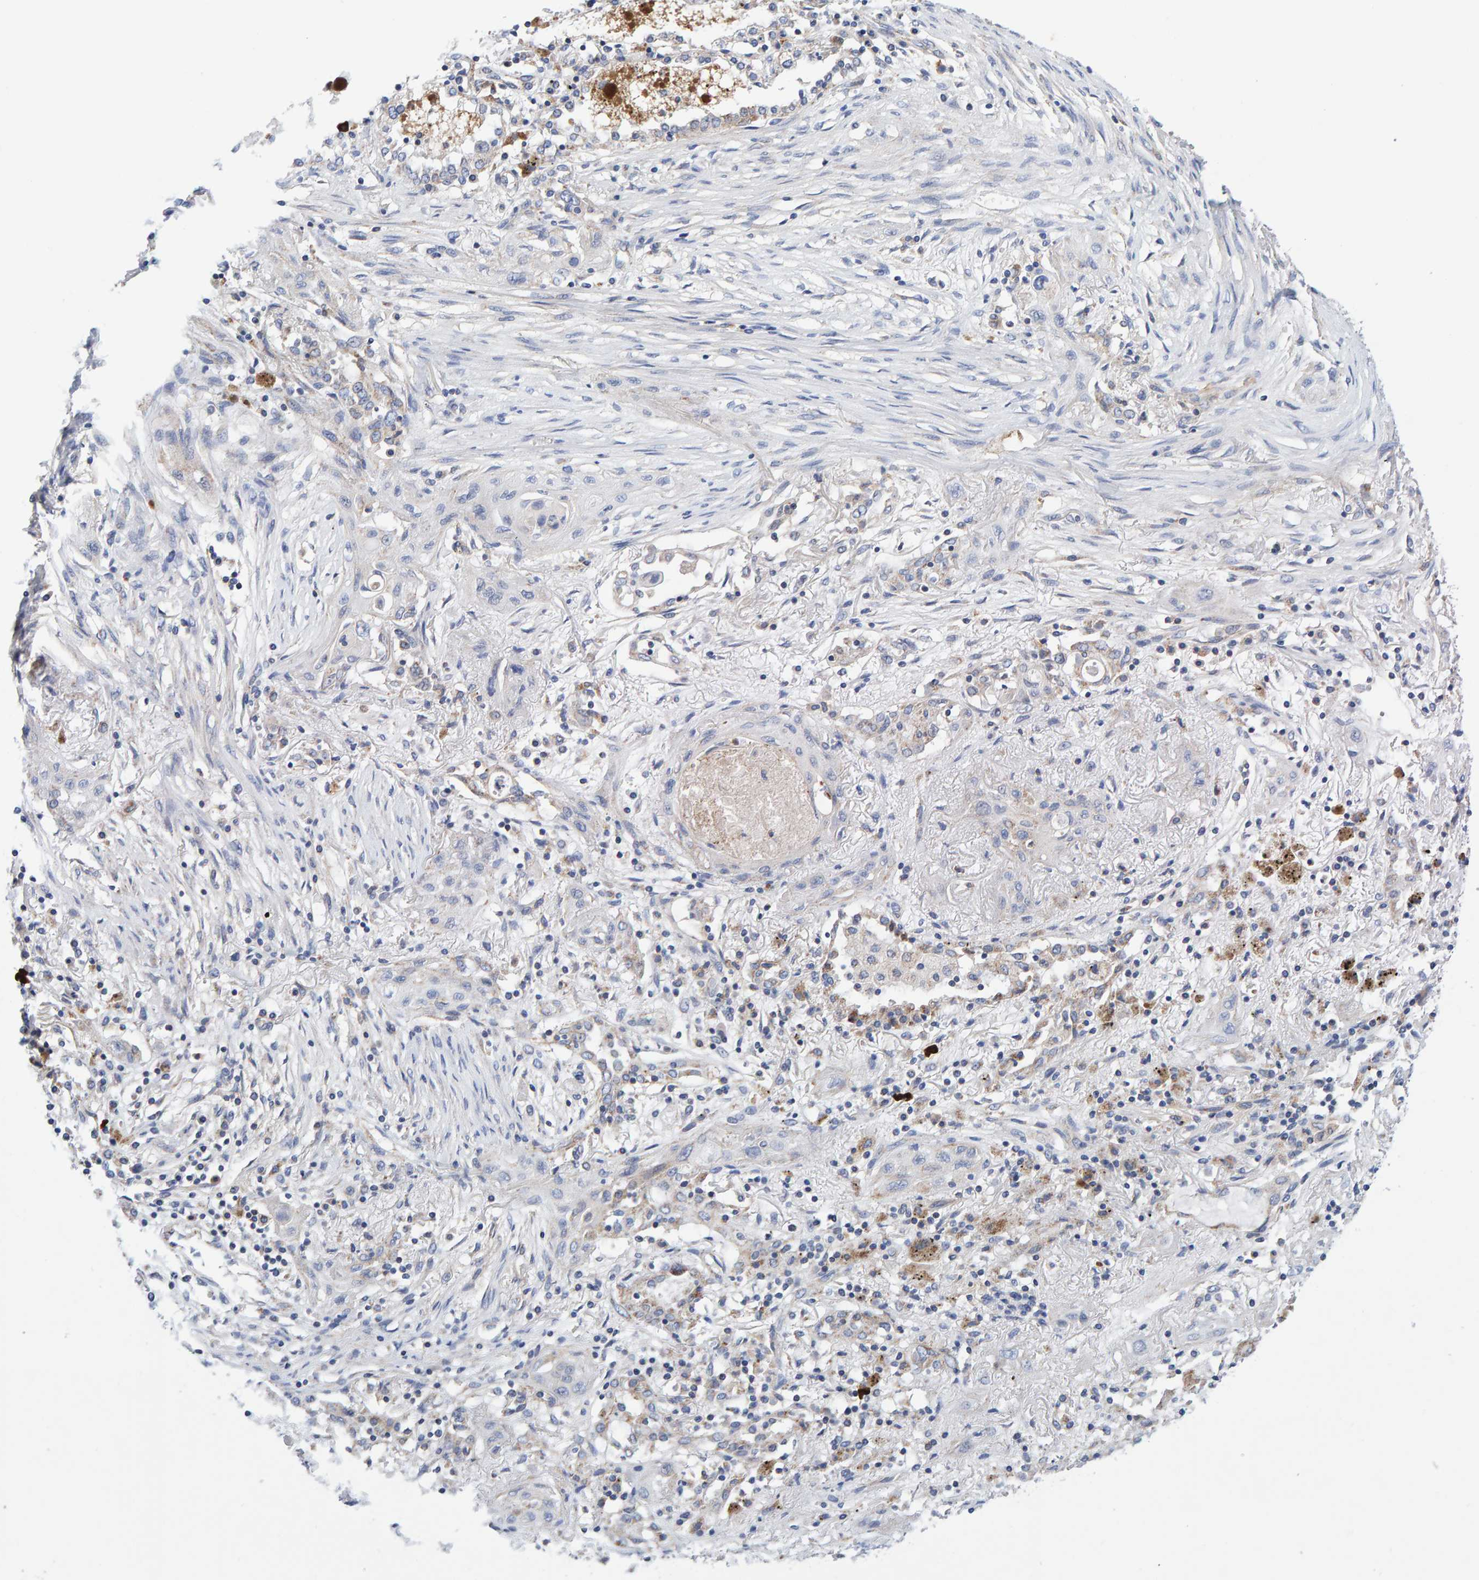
{"staining": {"intensity": "negative", "quantity": "none", "location": "none"}, "tissue": "lung cancer", "cell_type": "Tumor cells", "image_type": "cancer", "snomed": [{"axis": "morphology", "description": "Squamous cell carcinoma, NOS"}, {"axis": "topography", "description": "Lung"}], "caption": "The image reveals no significant staining in tumor cells of squamous cell carcinoma (lung).", "gene": "EFR3A", "patient": {"sex": "female", "age": 47}}